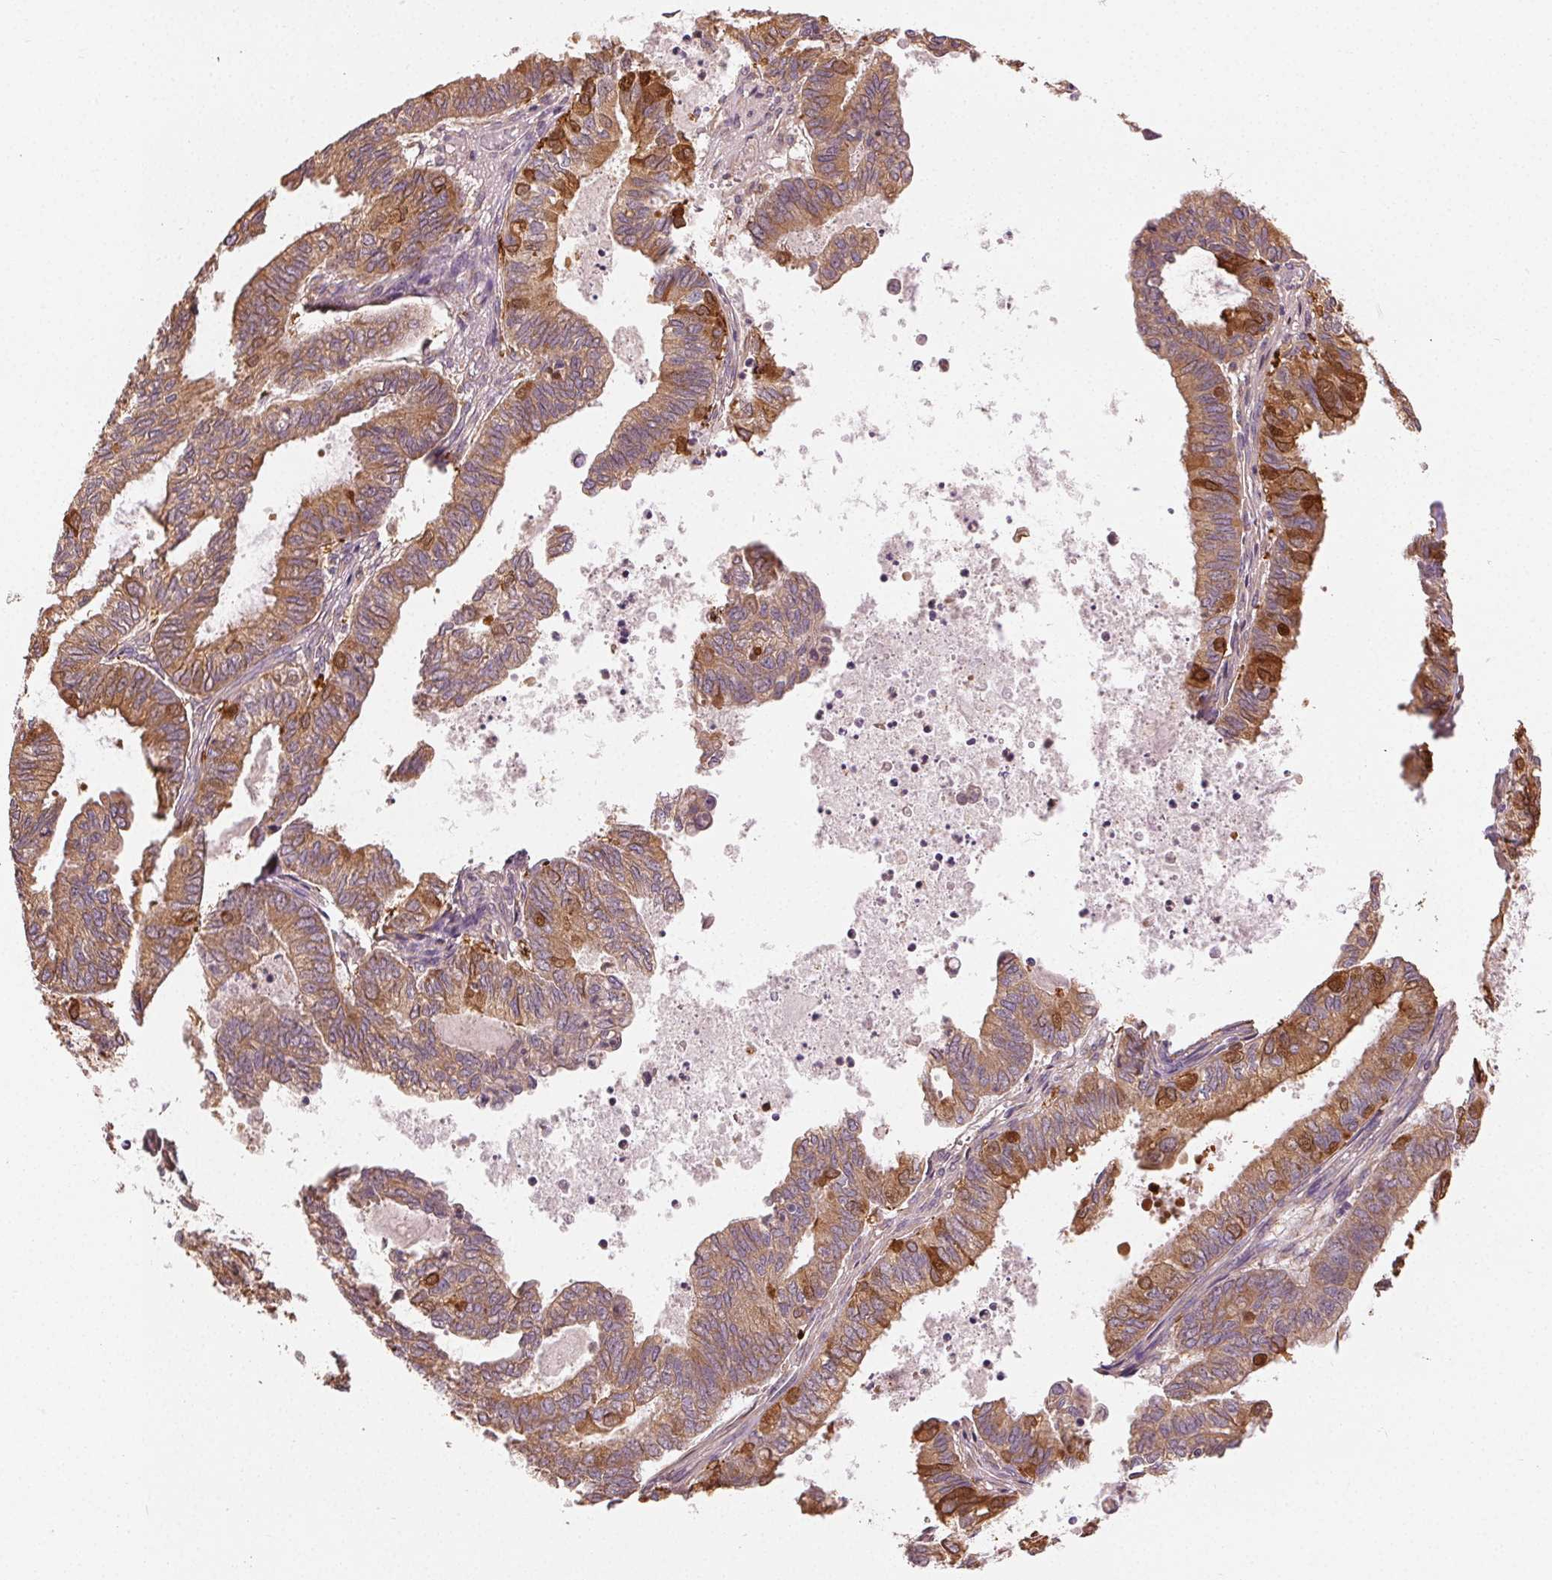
{"staining": {"intensity": "moderate", "quantity": ">75%", "location": "cytoplasmic/membranous"}, "tissue": "ovarian cancer", "cell_type": "Tumor cells", "image_type": "cancer", "snomed": [{"axis": "morphology", "description": "Carcinoma, endometroid"}, {"axis": "topography", "description": "Ovary"}], "caption": "Brown immunohistochemical staining in ovarian endometroid carcinoma reveals moderate cytoplasmic/membranous staining in about >75% of tumor cells. The staining is performed using DAB brown chromogen to label protein expression. The nuclei are counter-stained blue using hematoxylin.", "gene": "SEZ6L2", "patient": {"sex": "female", "age": 64}}